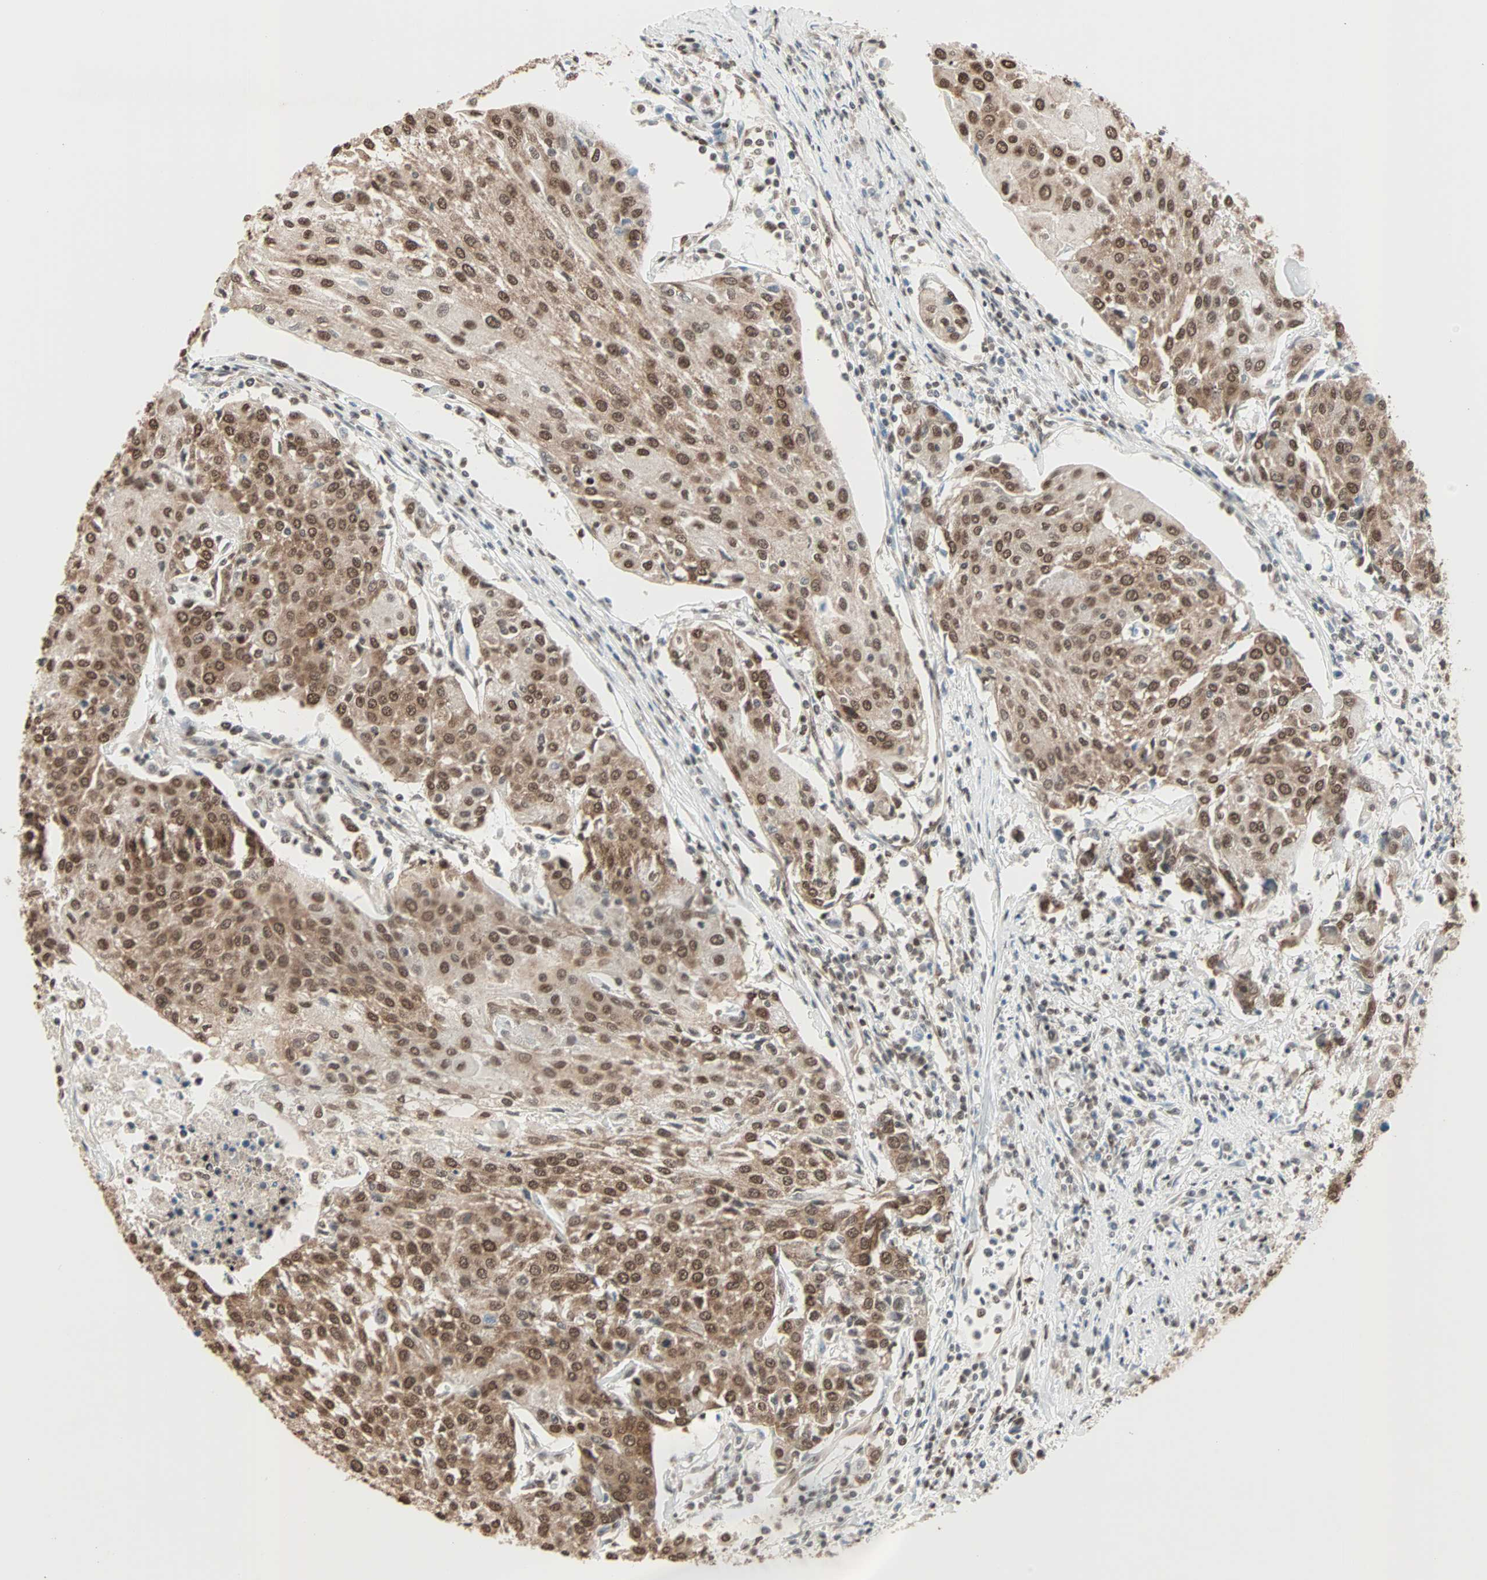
{"staining": {"intensity": "strong", "quantity": ">75%", "location": "cytoplasmic/membranous,nuclear"}, "tissue": "urothelial cancer", "cell_type": "Tumor cells", "image_type": "cancer", "snomed": [{"axis": "morphology", "description": "Urothelial carcinoma, High grade"}, {"axis": "topography", "description": "Urinary bladder"}], "caption": "Urothelial carcinoma (high-grade) stained with a protein marker shows strong staining in tumor cells.", "gene": "DAZAP1", "patient": {"sex": "female", "age": 85}}